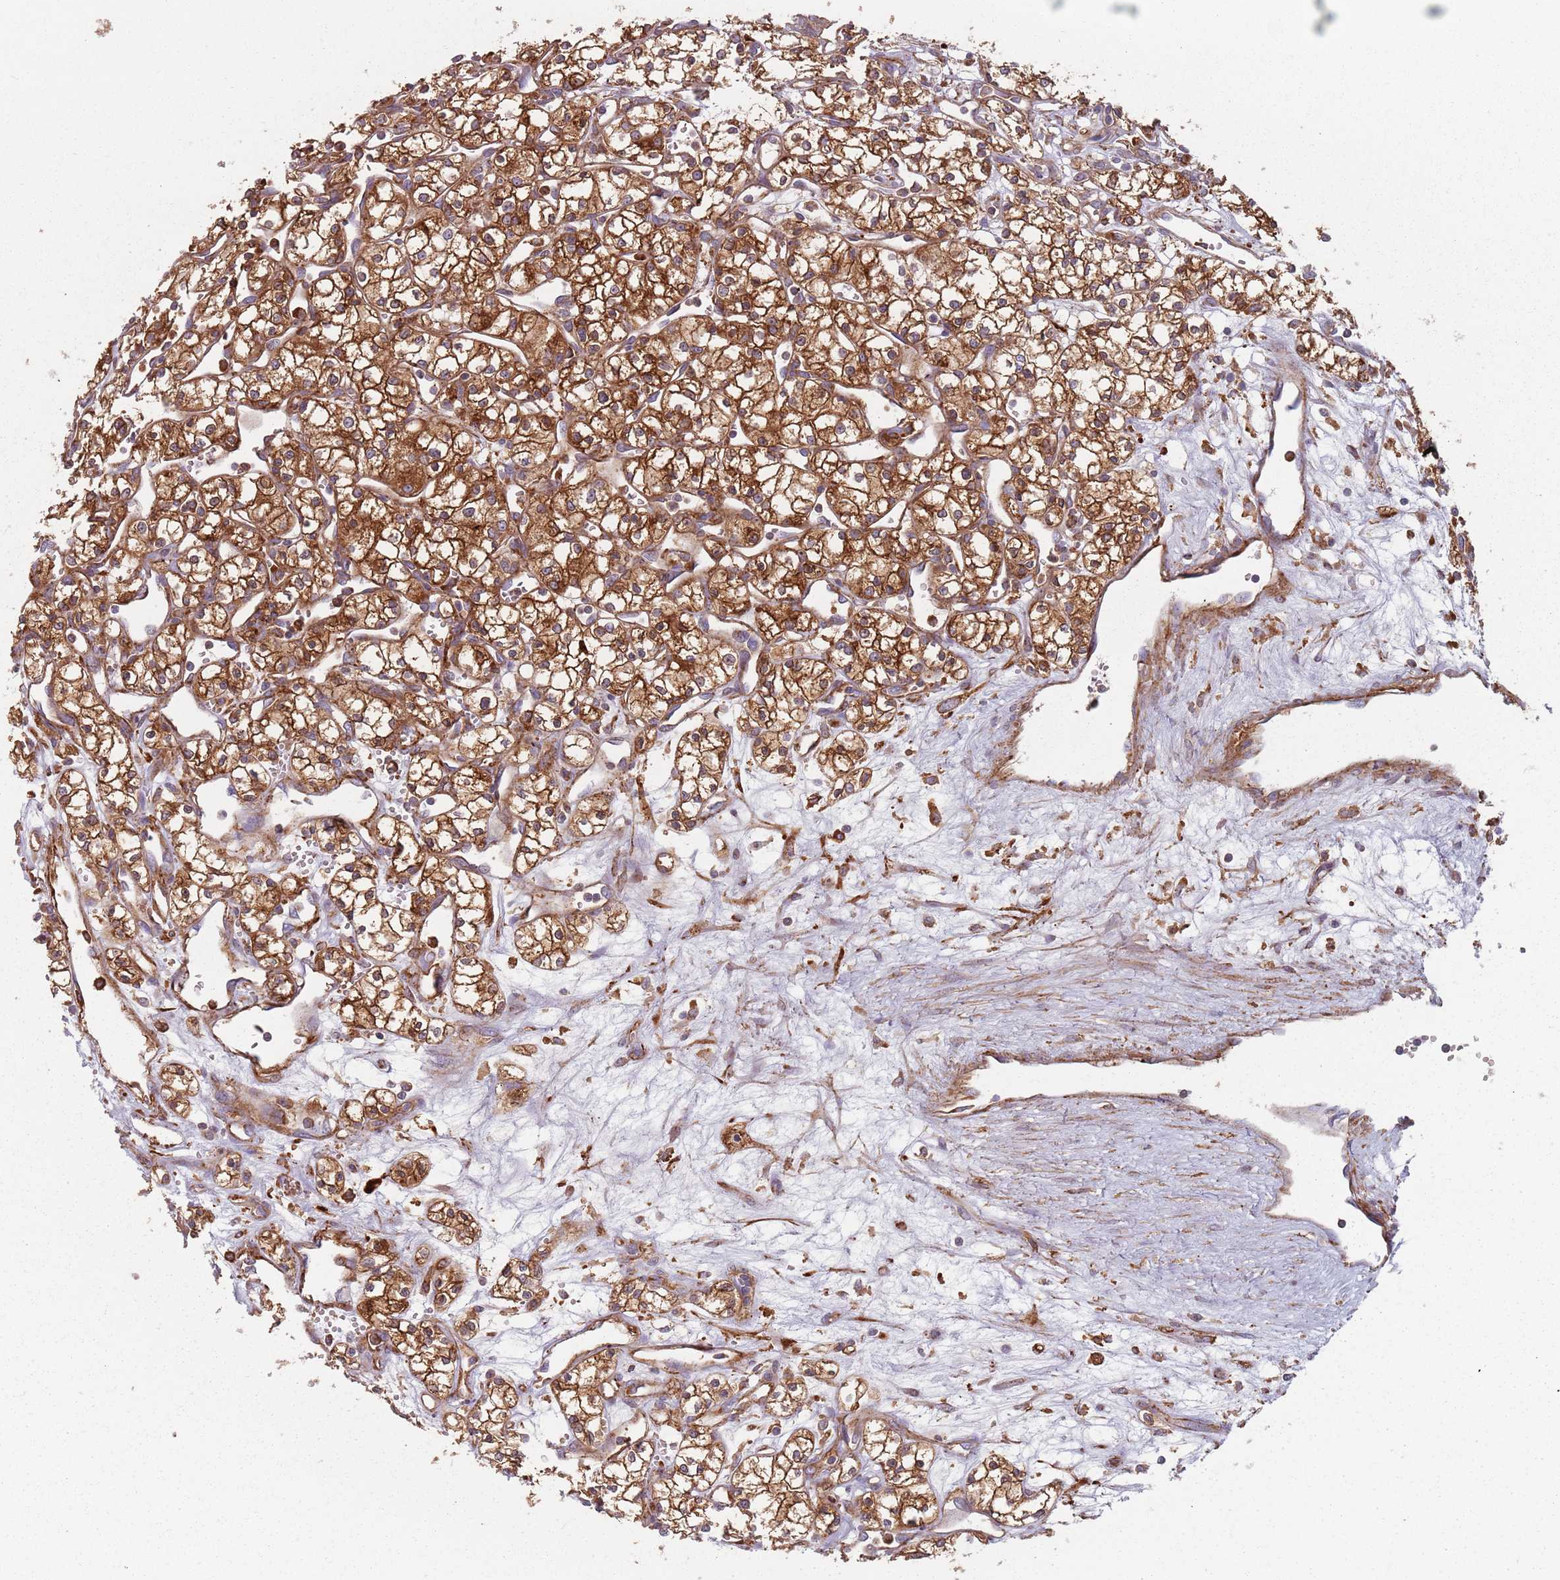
{"staining": {"intensity": "strong", "quantity": ">75%", "location": "cytoplasmic/membranous"}, "tissue": "renal cancer", "cell_type": "Tumor cells", "image_type": "cancer", "snomed": [{"axis": "morphology", "description": "Adenocarcinoma, NOS"}, {"axis": "topography", "description": "Kidney"}], "caption": "Protein expression analysis of renal adenocarcinoma shows strong cytoplasmic/membranous expression in approximately >75% of tumor cells.", "gene": "TPD52L2", "patient": {"sex": "male", "age": 59}}